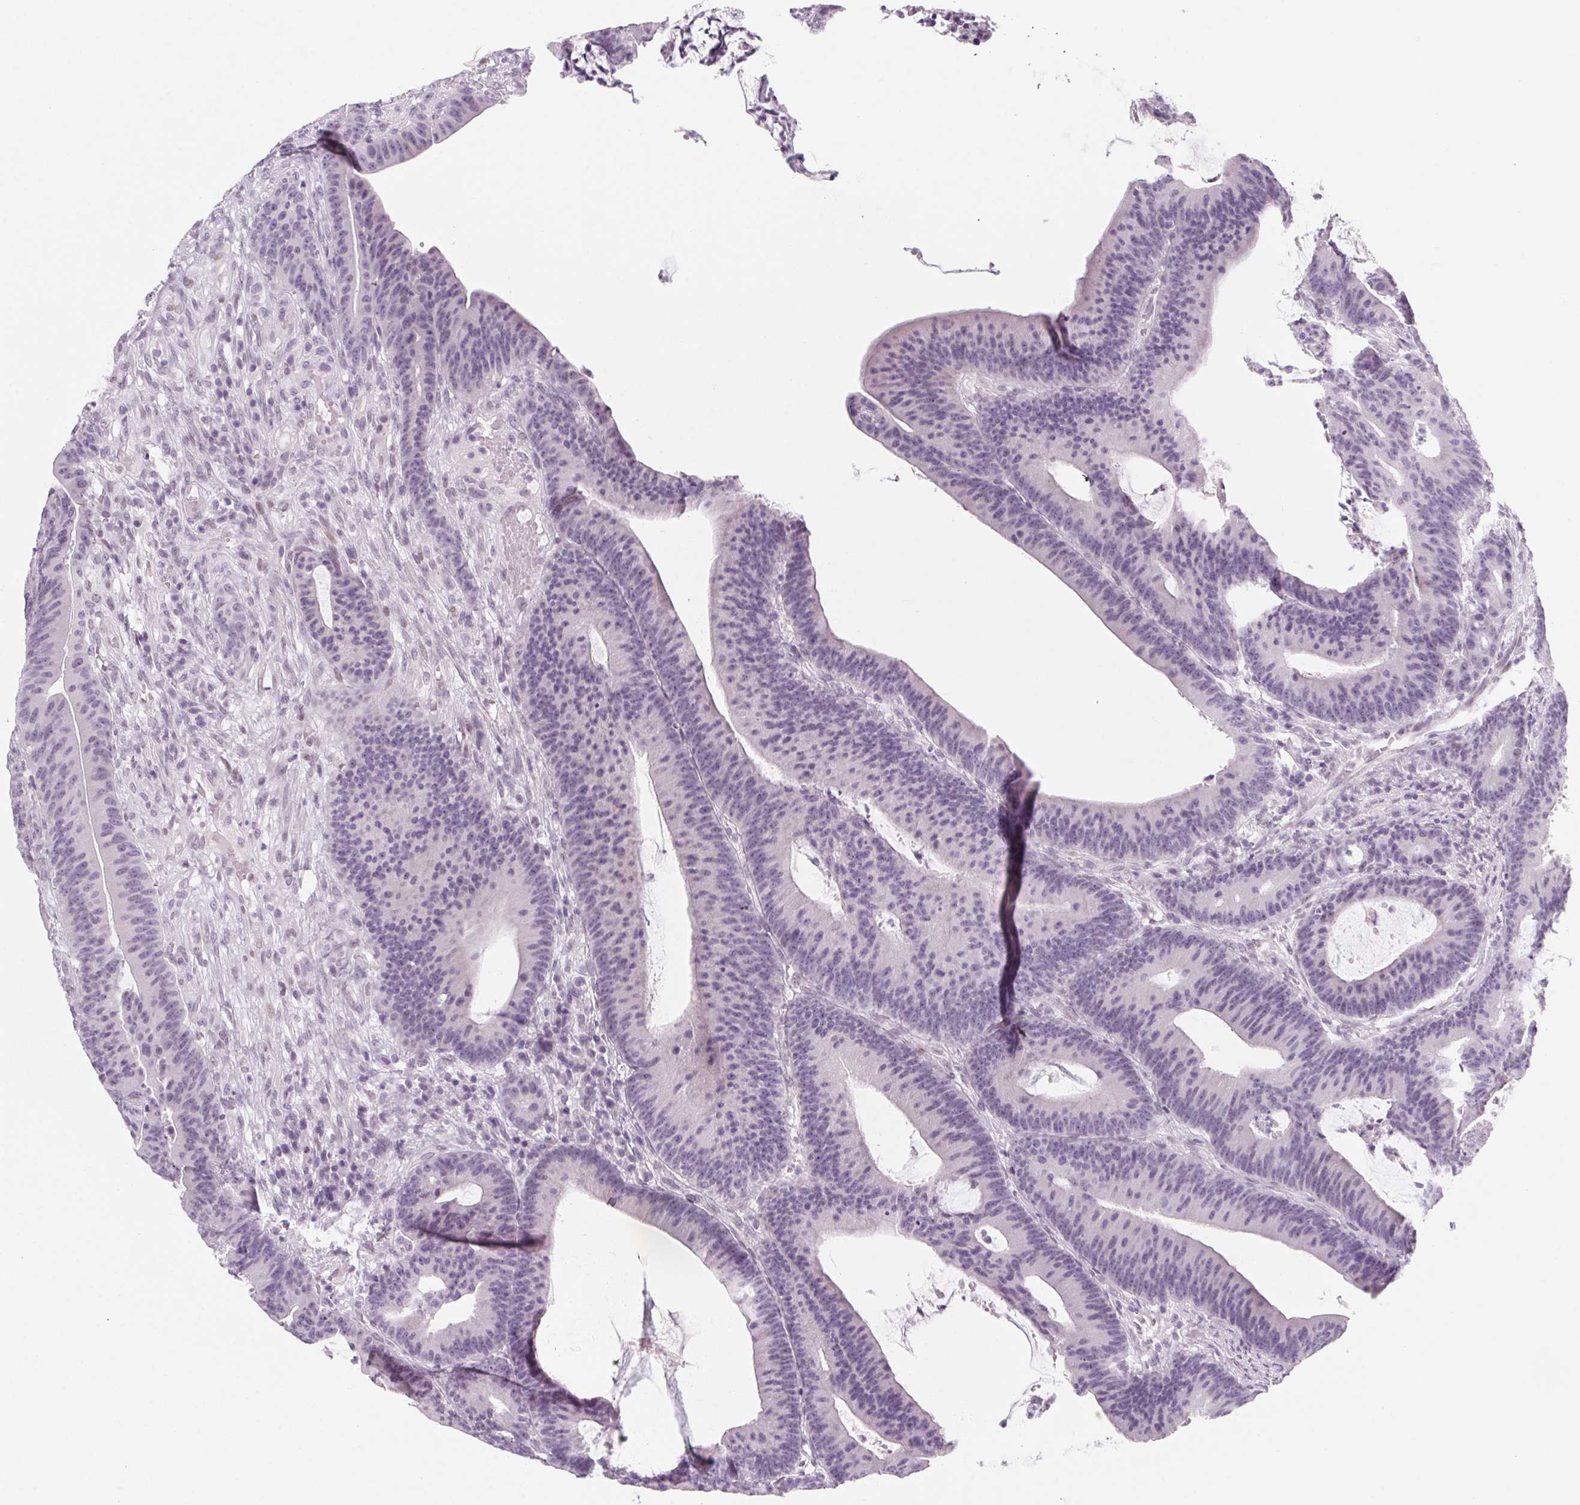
{"staining": {"intensity": "negative", "quantity": "none", "location": "none"}, "tissue": "colorectal cancer", "cell_type": "Tumor cells", "image_type": "cancer", "snomed": [{"axis": "morphology", "description": "Adenocarcinoma, NOS"}, {"axis": "topography", "description": "Colon"}], "caption": "Tumor cells show no significant expression in adenocarcinoma (colorectal).", "gene": "KCNQ2", "patient": {"sex": "female", "age": 78}}